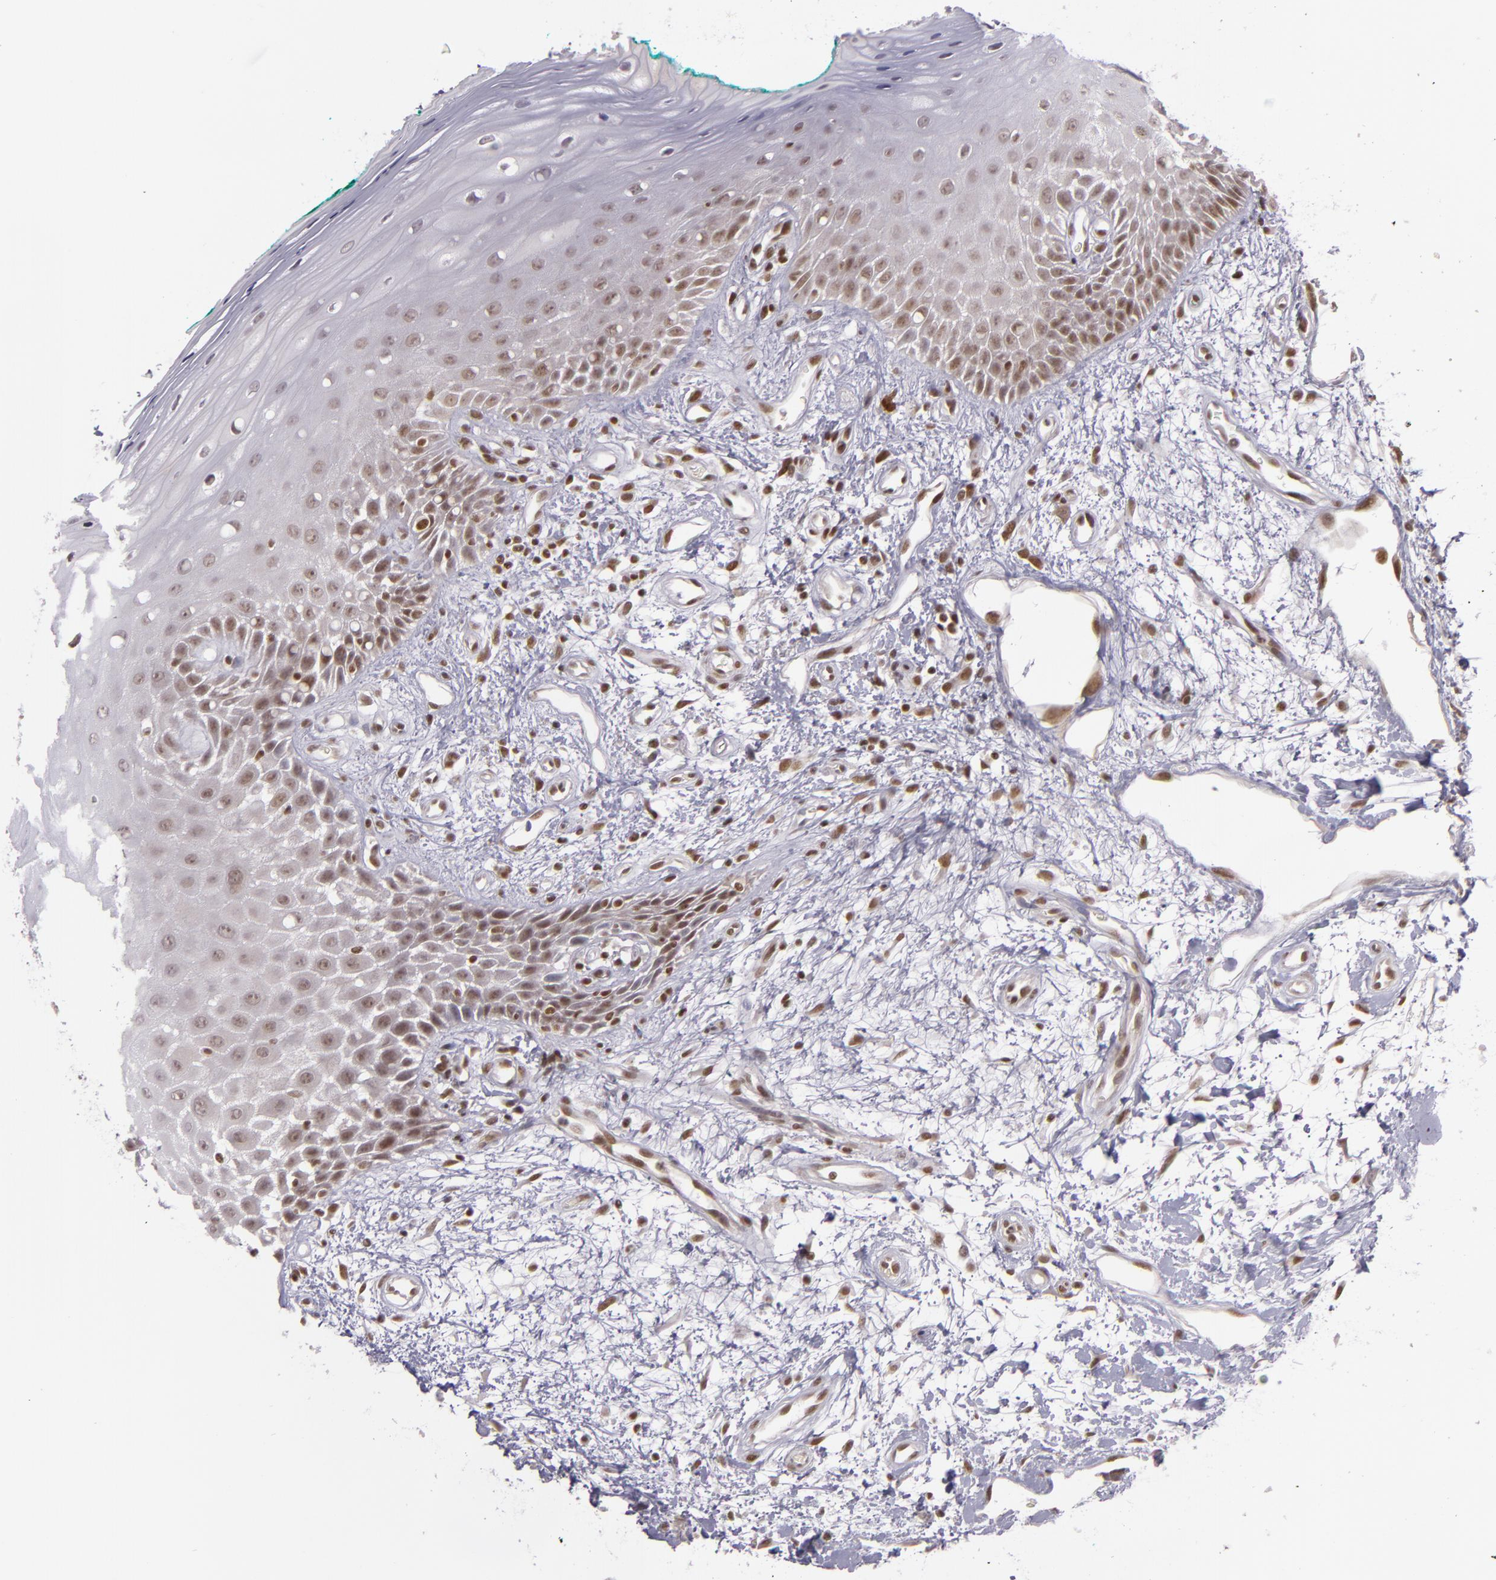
{"staining": {"intensity": "moderate", "quantity": ">75%", "location": "cytoplasmic/membranous"}, "tissue": "oral mucosa", "cell_type": "Squamous epithelial cells", "image_type": "normal", "snomed": [{"axis": "morphology", "description": "Normal tissue, NOS"}, {"axis": "morphology", "description": "Squamous cell carcinoma, NOS"}, {"axis": "topography", "description": "Skeletal muscle"}, {"axis": "topography", "description": "Oral tissue"}, {"axis": "topography", "description": "Head-Neck"}], "caption": "Oral mucosa was stained to show a protein in brown. There is medium levels of moderate cytoplasmic/membranous positivity in about >75% of squamous epithelial cells. Immunohistochemistry (ihc) stains the protein of interest in brown and the nuclei are stained blue.", "gene": "ZFX", "patient": {"sex": "female", "age": 84}}